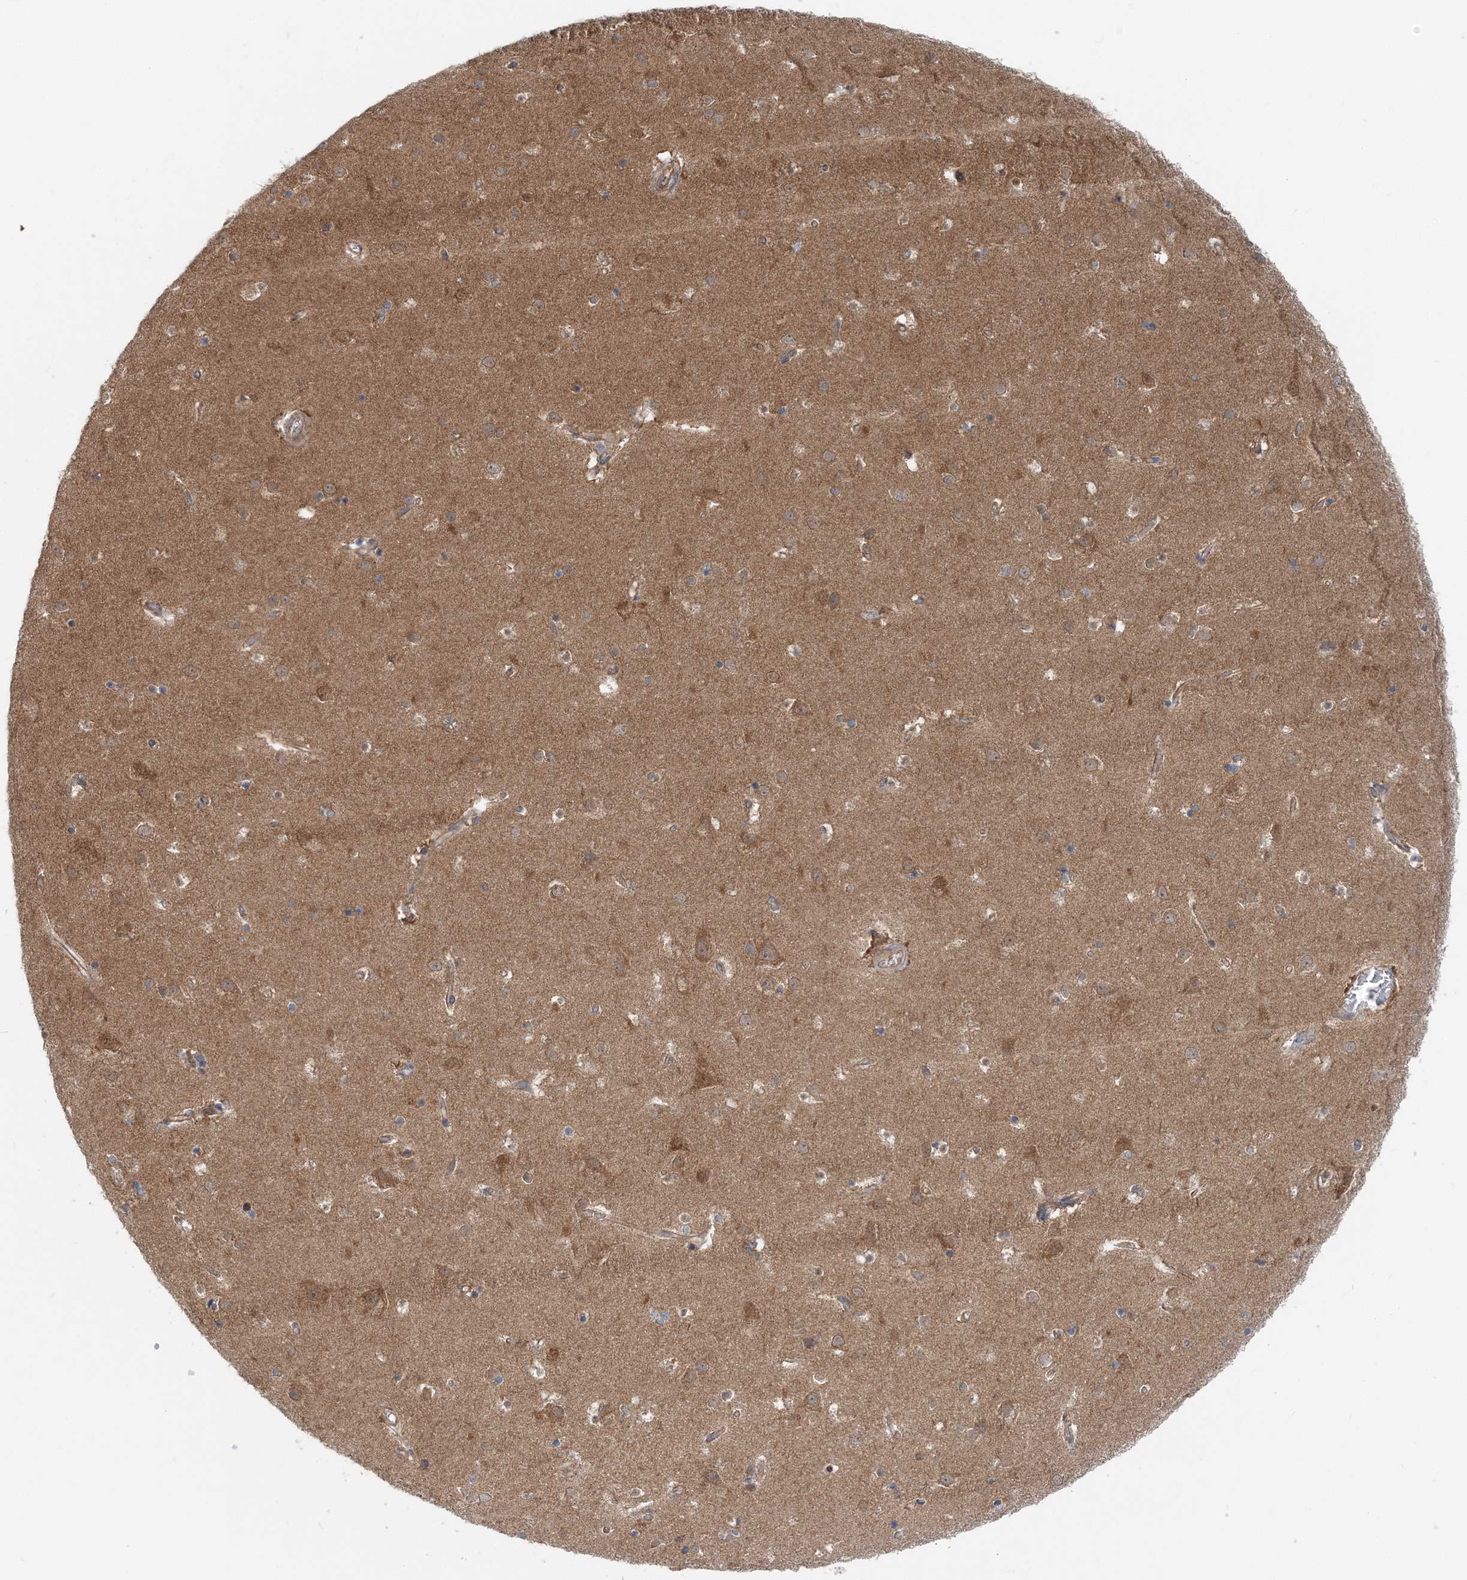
{"staining": {"intensity": "weak", "quantity": ">75%", "location": "cytoplasmic/membranous"}, "tissue": "cerebral cortex", "cell_type": "Endothelial cells", "image_type": "normal", "snomed": [{"axis": "morphology", "description": "Normal tissue, NOS"}, {"axis": "topography", "description": "Cerebral cortex"}], "caption": "Unremarkable cerebral cortex reveals weak cytoplasmic/membranous positivity in about >75% of endothelial cells.", "gene": "MOB4", "patient": {"sex": "male", "age": 54}}